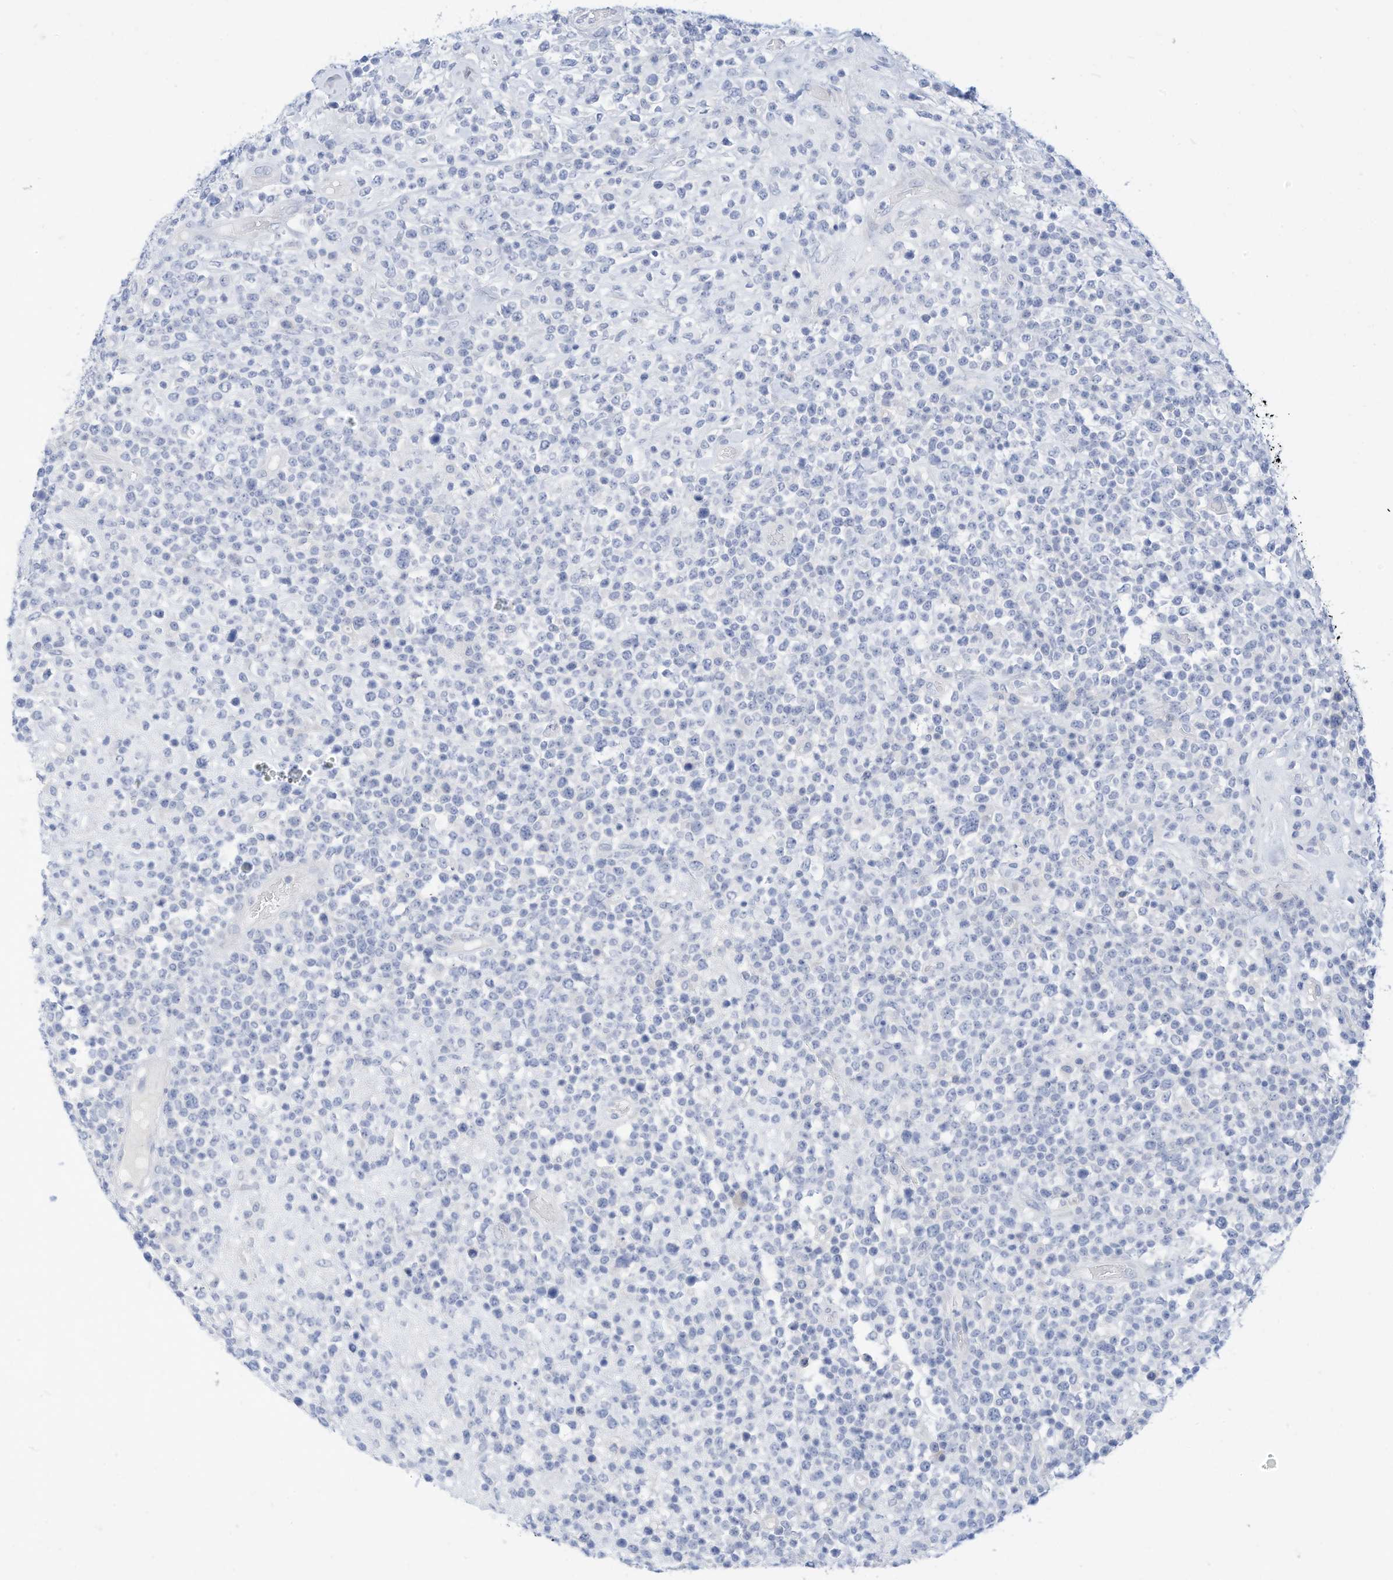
{"staining": {"intensity": "negative", "quantity": "none", "location": "none"}, "tissue": "lymphoma", "cell_type": "Tumor cells", "image_type": "cancer", "snomed": [{"axis": "morphology", "description": "Malignant lymphoma, non-Hodgkin's type, High grade"}, {"axis": "topography", "description": "Colon"}], "caption": "Tumor cells show no significant expression in lymphoma. (DAB immunohistochemistry visualized using brightfield microscopy, high magnification).", "gene": "SPOCD1", "patient": {"sex": "female", "age": 53}}